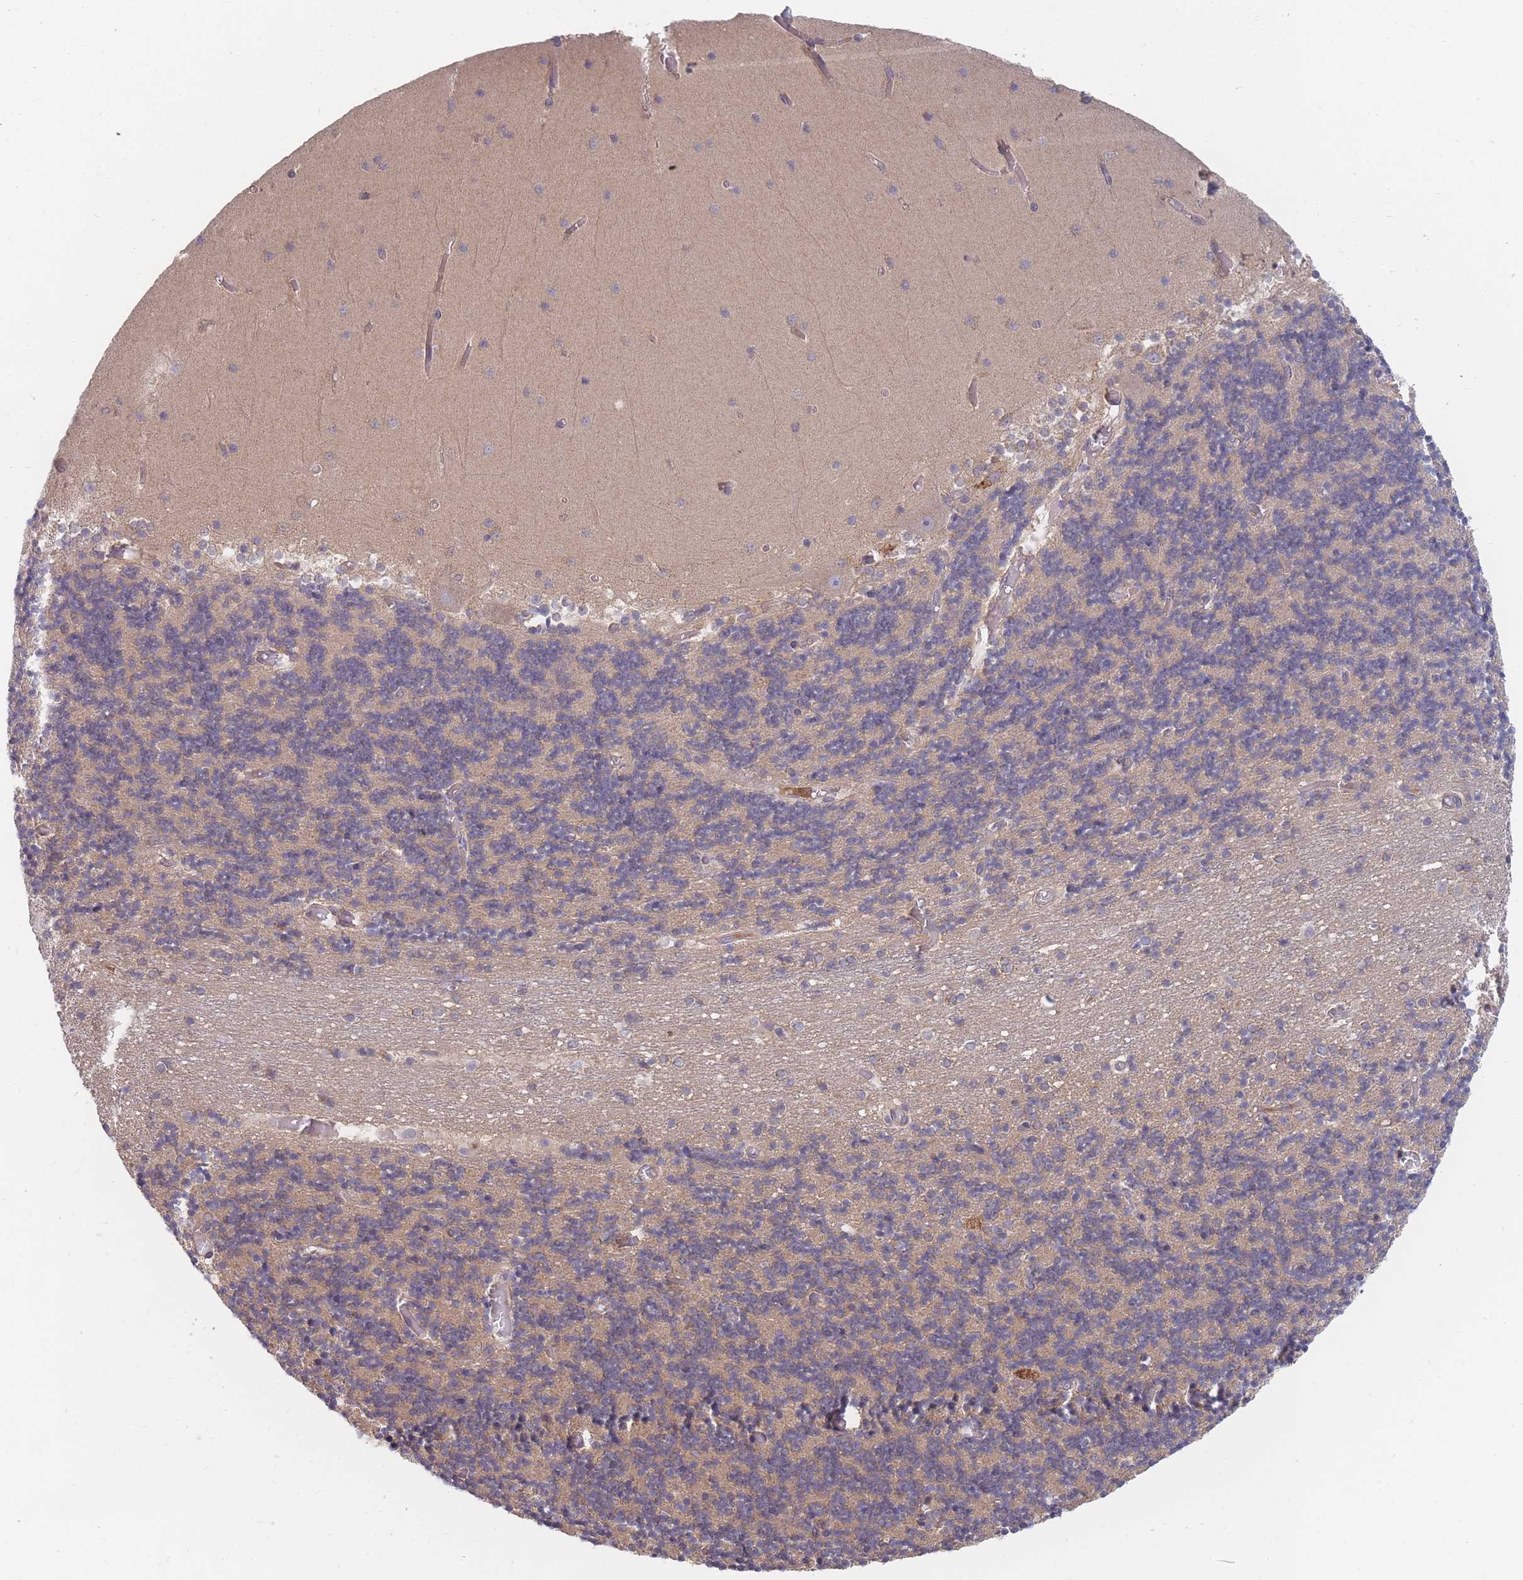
{"staining": {"intensity": "weak", "quantity": "25%-75%", "location": "cytoplasmic/membranous"}, "tissue": "cerebellum", "cell_type": "Cells in granular layer", "image_type": "normal", "snomed": [{"axis": "morphology", "description": "Normal tissue, NOS"}, {"axis": "topography", "description": "Cerebellum"}], "caption": "This photomicrograph exhibits IHC staining of normal human cerebellum, with low weak cytoplasmic/membranous expression in about 25%-75% of cells in granular layer.", "gene": "MRPS18B", "patient": {"sex": "female", "age": 28}}